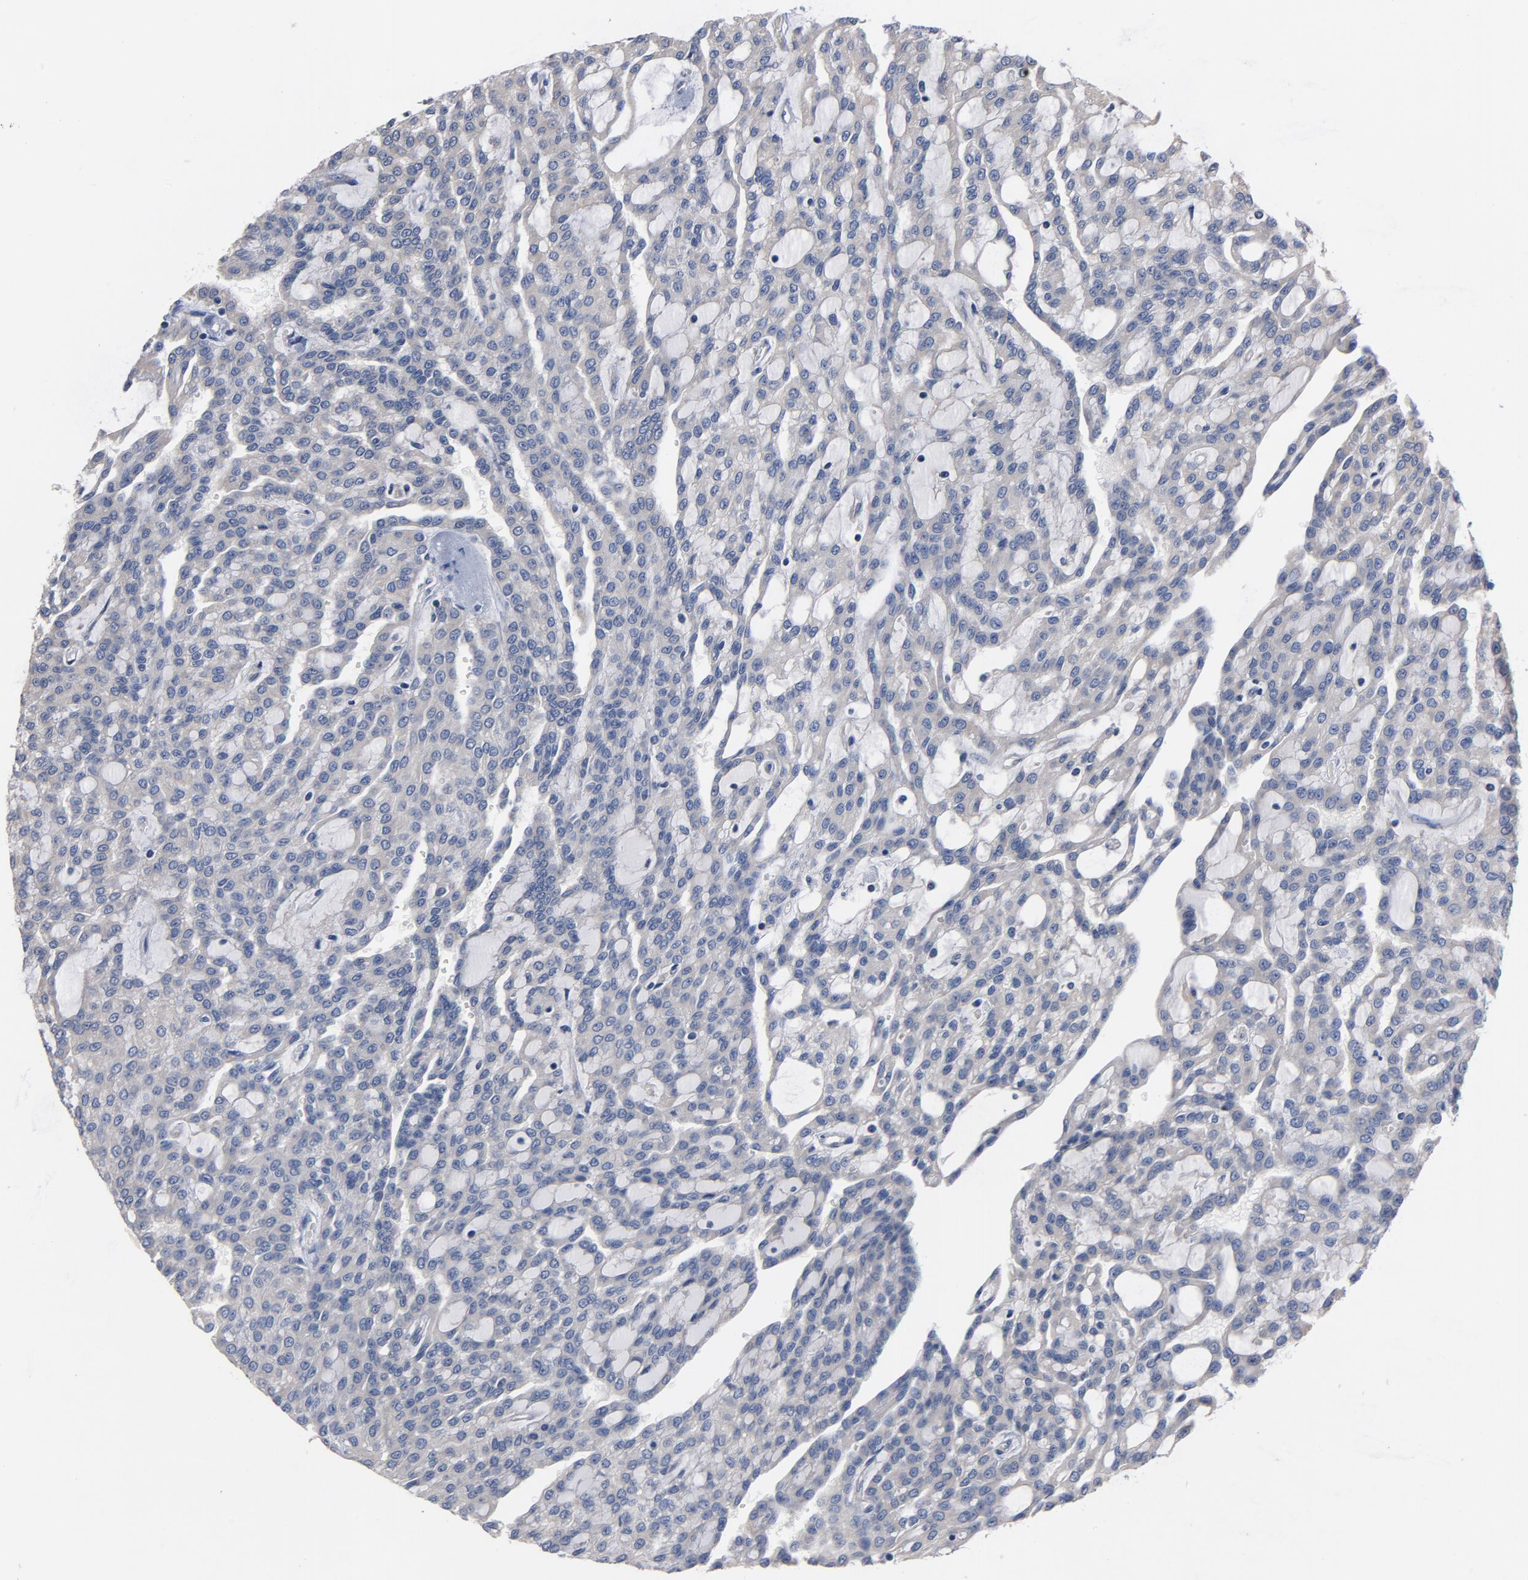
{"staining": {"intensity": "negative", "quantity": "none", "location": "none"}, "tissue": "renal cancer", "cell_type": "Tumor cells", "image_type": "cancer", "snomed": [{"axis": "morphology", "description": "Adenocarcinoma, NOS"}, {"axis": "topography", "description": "Kidney"}], "caption": "Immunohistochemical staining of human renal cancer (adenocarcinoma) displays no significant staining in tumor cells.", "gene": "TLR4", "patient": {"sex": "male", "age": 63}}